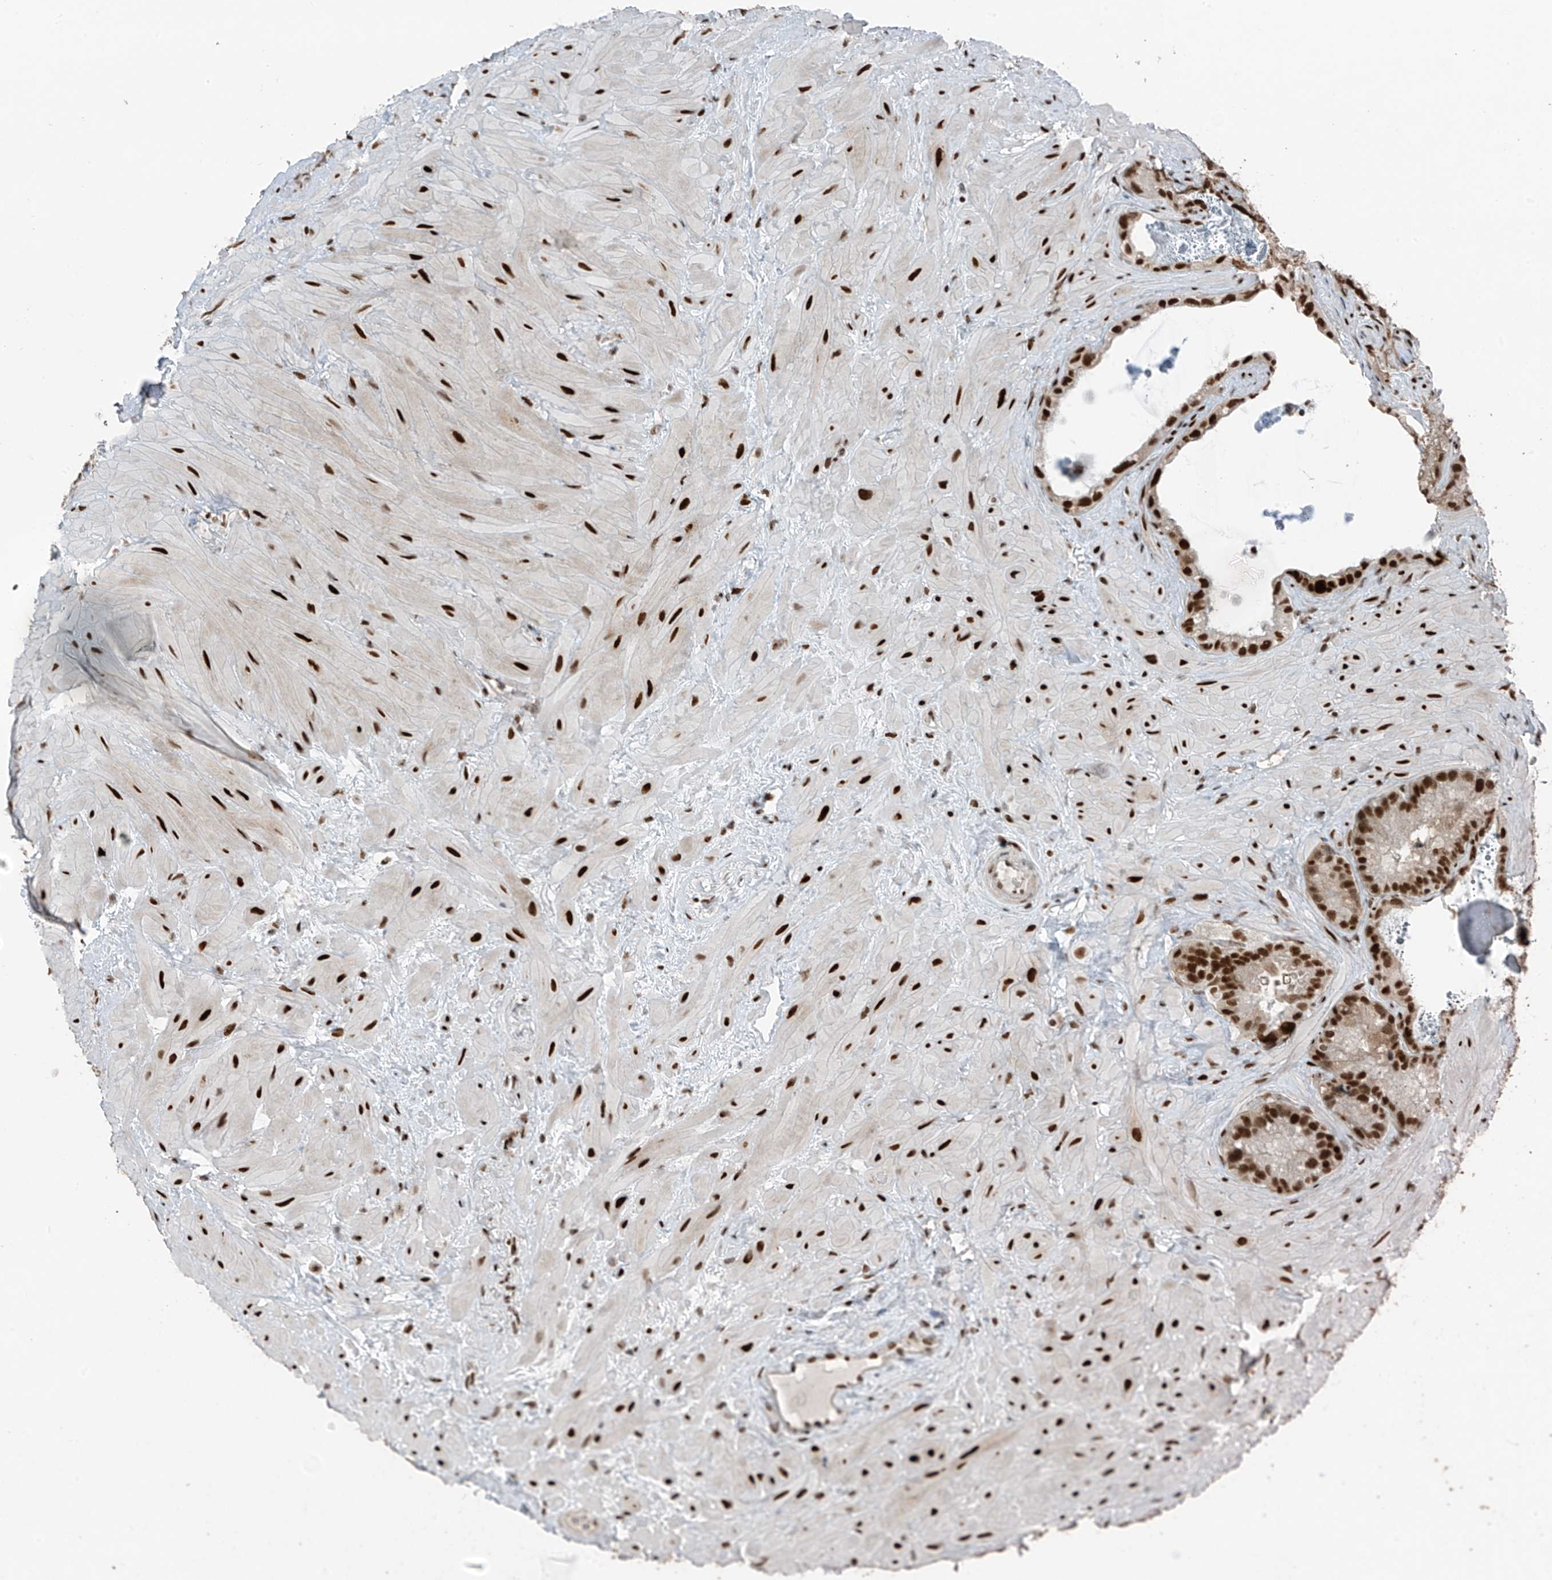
{"staining": {"intensity": "strong", "quantity": ">75%", "location": "nuclear"}, "tissue": "seminal vesicle", "cell_type": "Glandular cells", "image_type": "normal", "snomed": [{"axis": "morphology", "description": "Normal tissue, NOS"}, {"axis": "topography", "description": "Prostate"}, {"axis": "topography", "description": "Seminal veicle"}], "caption": "Immunohistochemistry staining of benign seminal vesicle, which exhibits high levels of strong nuclear positivity in approximately >75% of glandular cells indicating strong nuclear protein positivity. The staining was performed using DAB (brown) for protein detection and nuclei were counterstained in hematoxylin (blue).", "gene": "PCNP", "patient": {"sex": "male", "age": 68}}